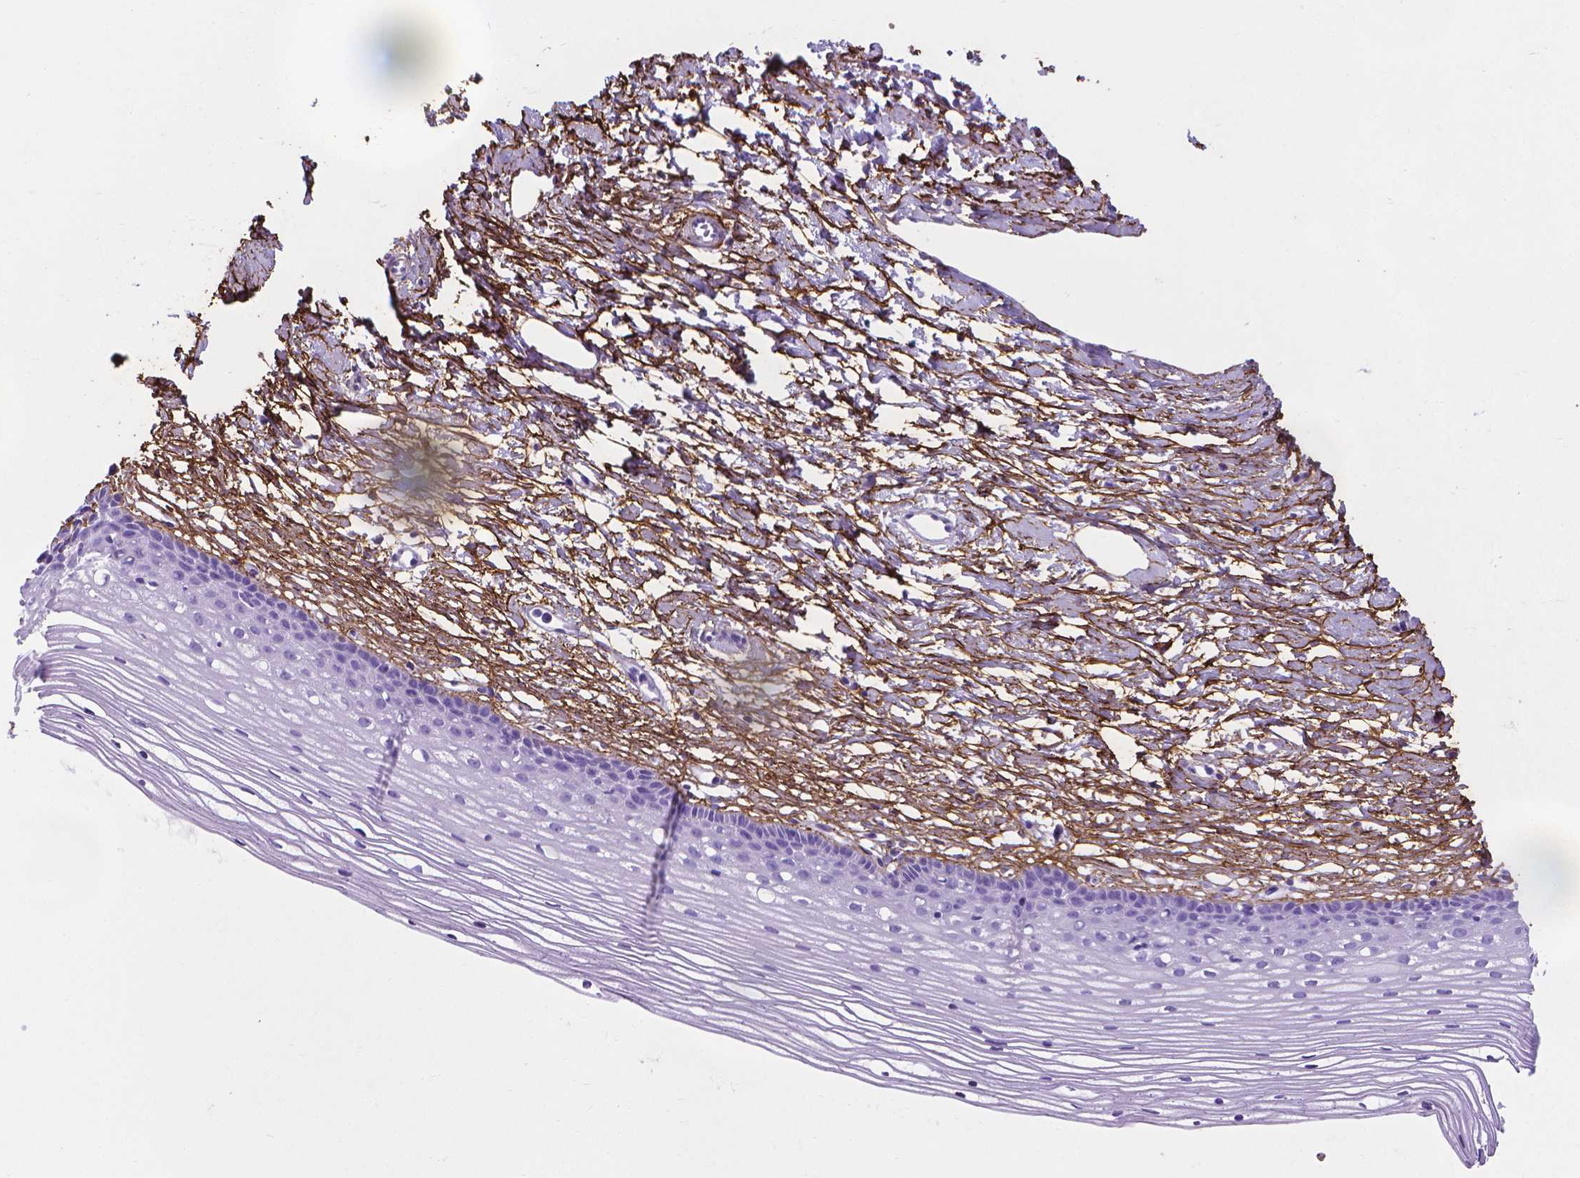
{"staining": {"intensity": "negative", "quantity": "none", "location": "none"}, "tissue": "cervix", "cell_type": "Glandular cells", "image_type": "normal", "snomed": [{"axis": "morphology", "description": "Normal tissue, NOS"}, {"axis": "topography", "description": "Cervix"}], "caption": "Glandular cells are negative for protein expression in benign human cervix.", "gene": "MFAP2", "patient": {"sex": "female", "age": 40}}